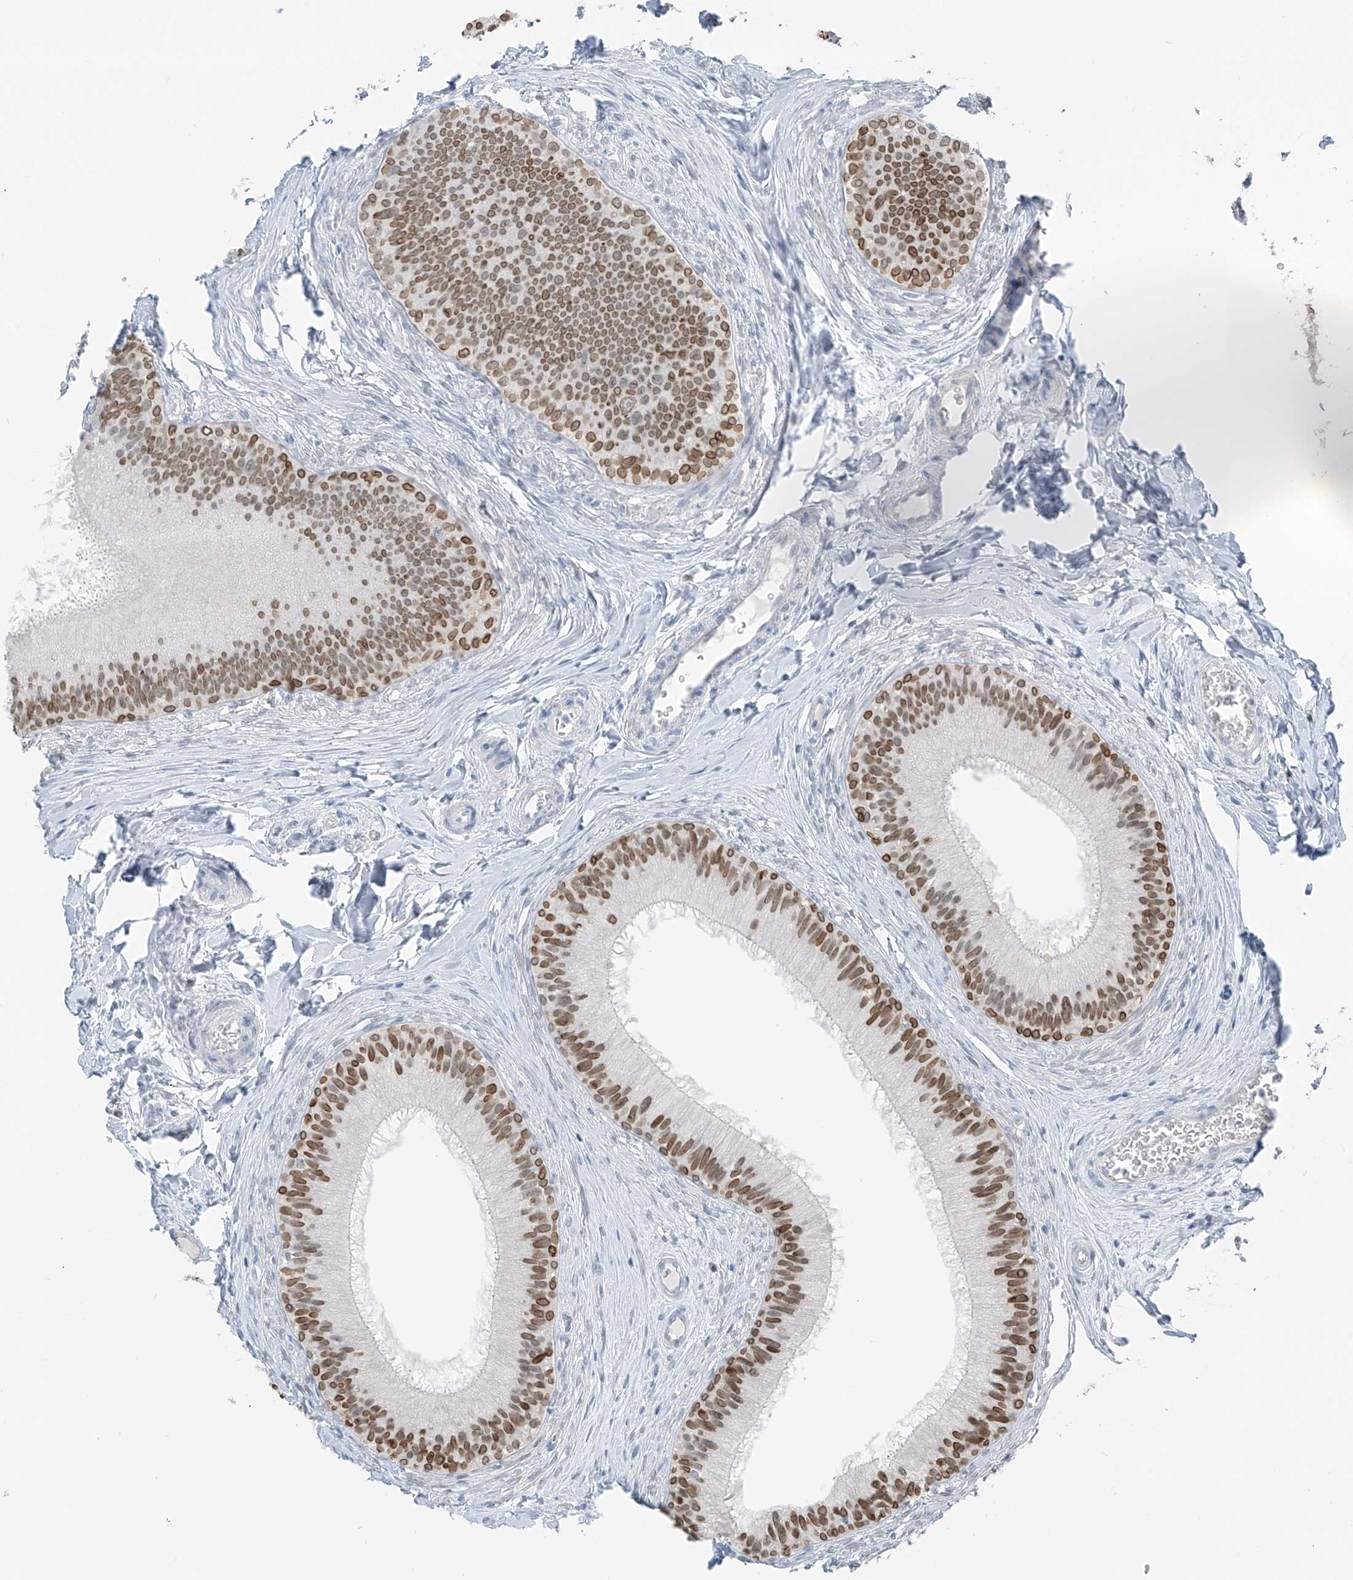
{"staining": {"intensity": "strong", "quantity": ">75%", "location": "nuclear"}, "tissue": "epididymis", "cell_type": "Glandular cells", "image_type": "normal", "snomed": [{"axis": "morphology", "description": "Normal tissue, NOS"}, {"axis": "topography", "description": "Epididymis"}], "caption": "Protein analysis of normal epididymis reveals strong nuclear staining in approximately >75% of glandular cells.", "gene": "PRDM6", "patient": {"sex": "male", "age": 27}}